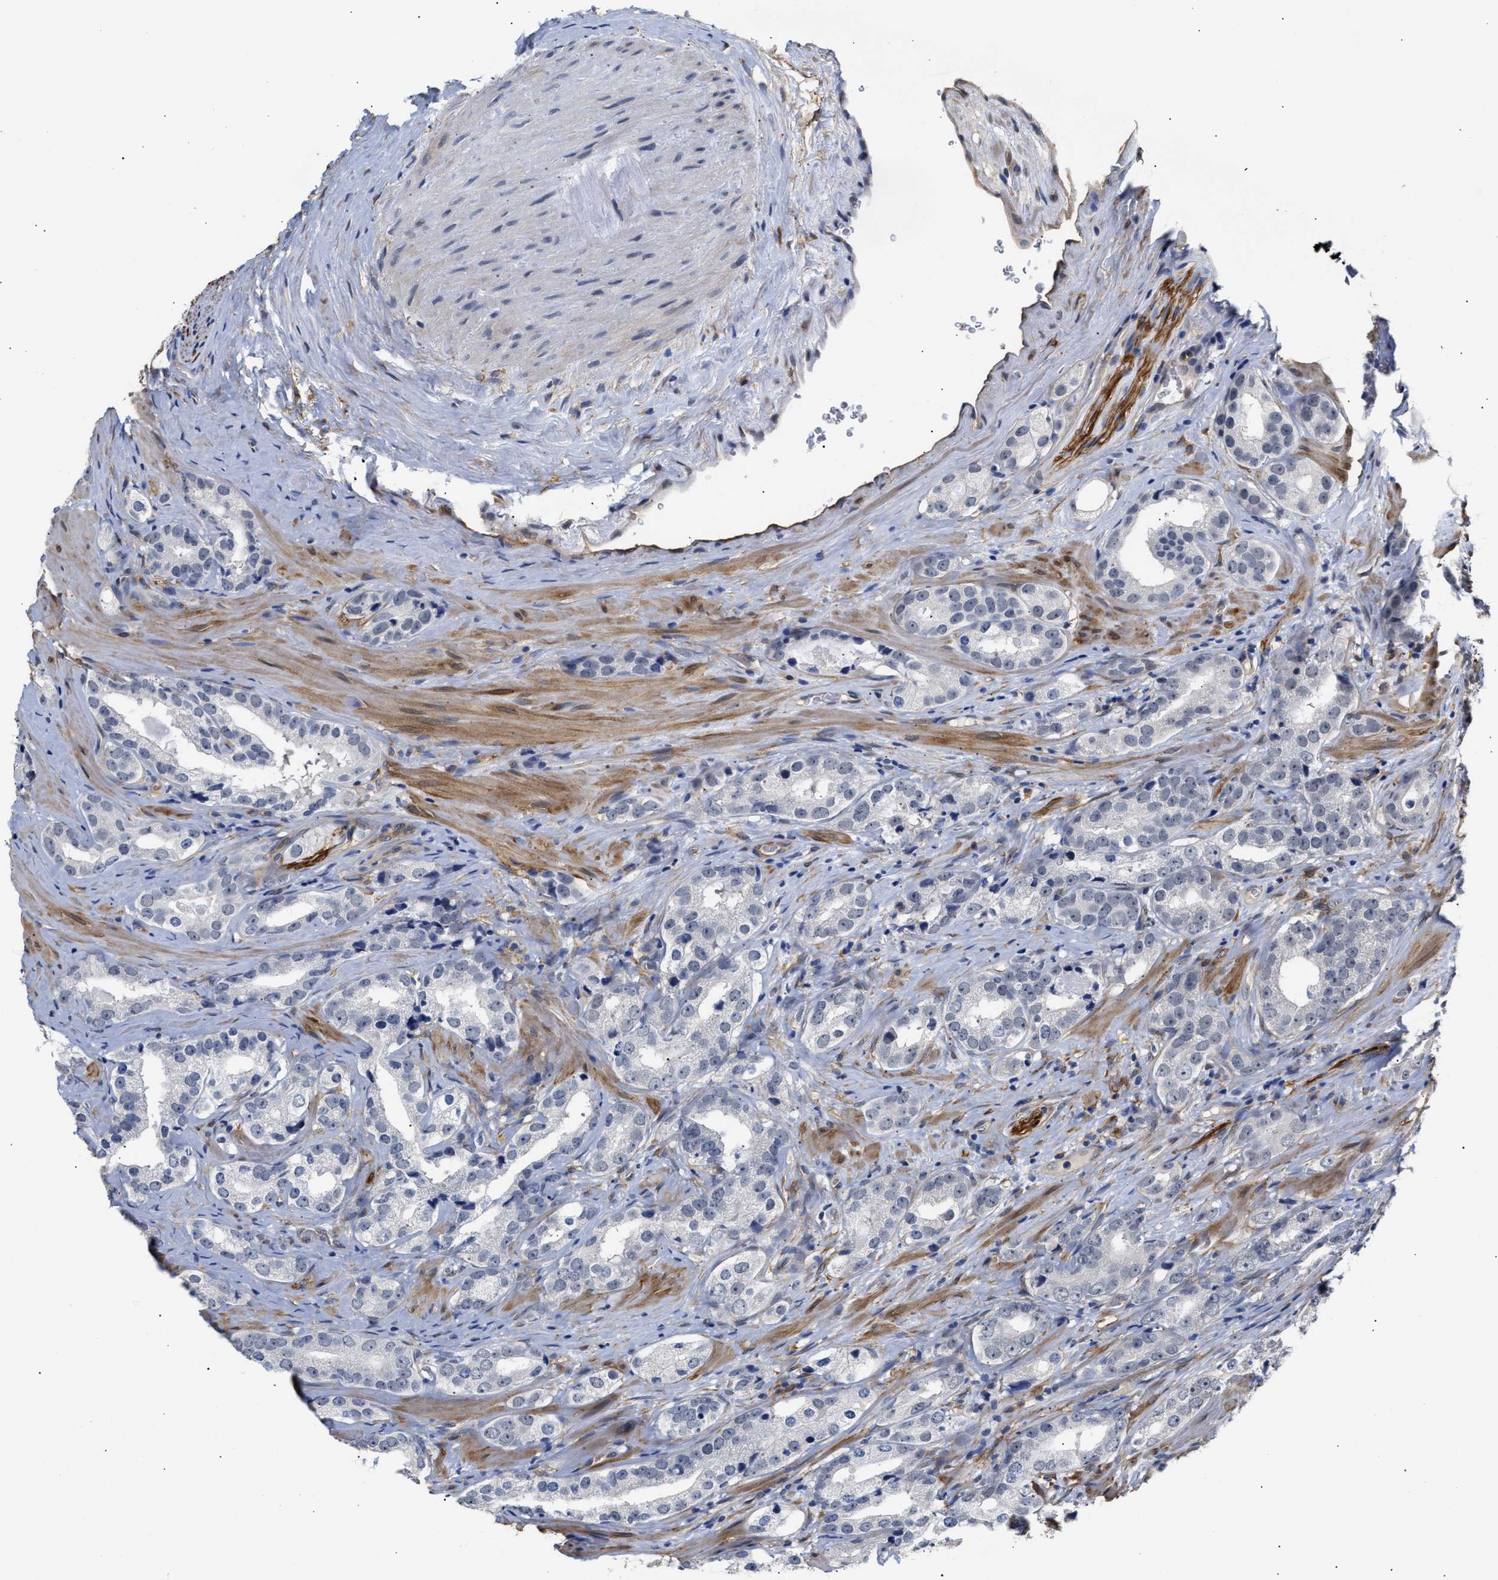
{"staining": {"intensity": "negative", "quantity": "none", "location": "none"}, "tissue": "prostate cancer", "cell_type": "Tumor cells", "image_type": "cancer", "snomed": [{"axis": "morphology", "description": "Adenocarcinoma, High grade"}, {"axis": "topography", "description": "Prostate"}], "caption": "Prostate adenocarcinoma (high-grade) was stained to show a protein in brown. There is no significant positivity in tumor cells.", "gene": "AHNAK2", "patient": {"sex": "male", "age": 63}}